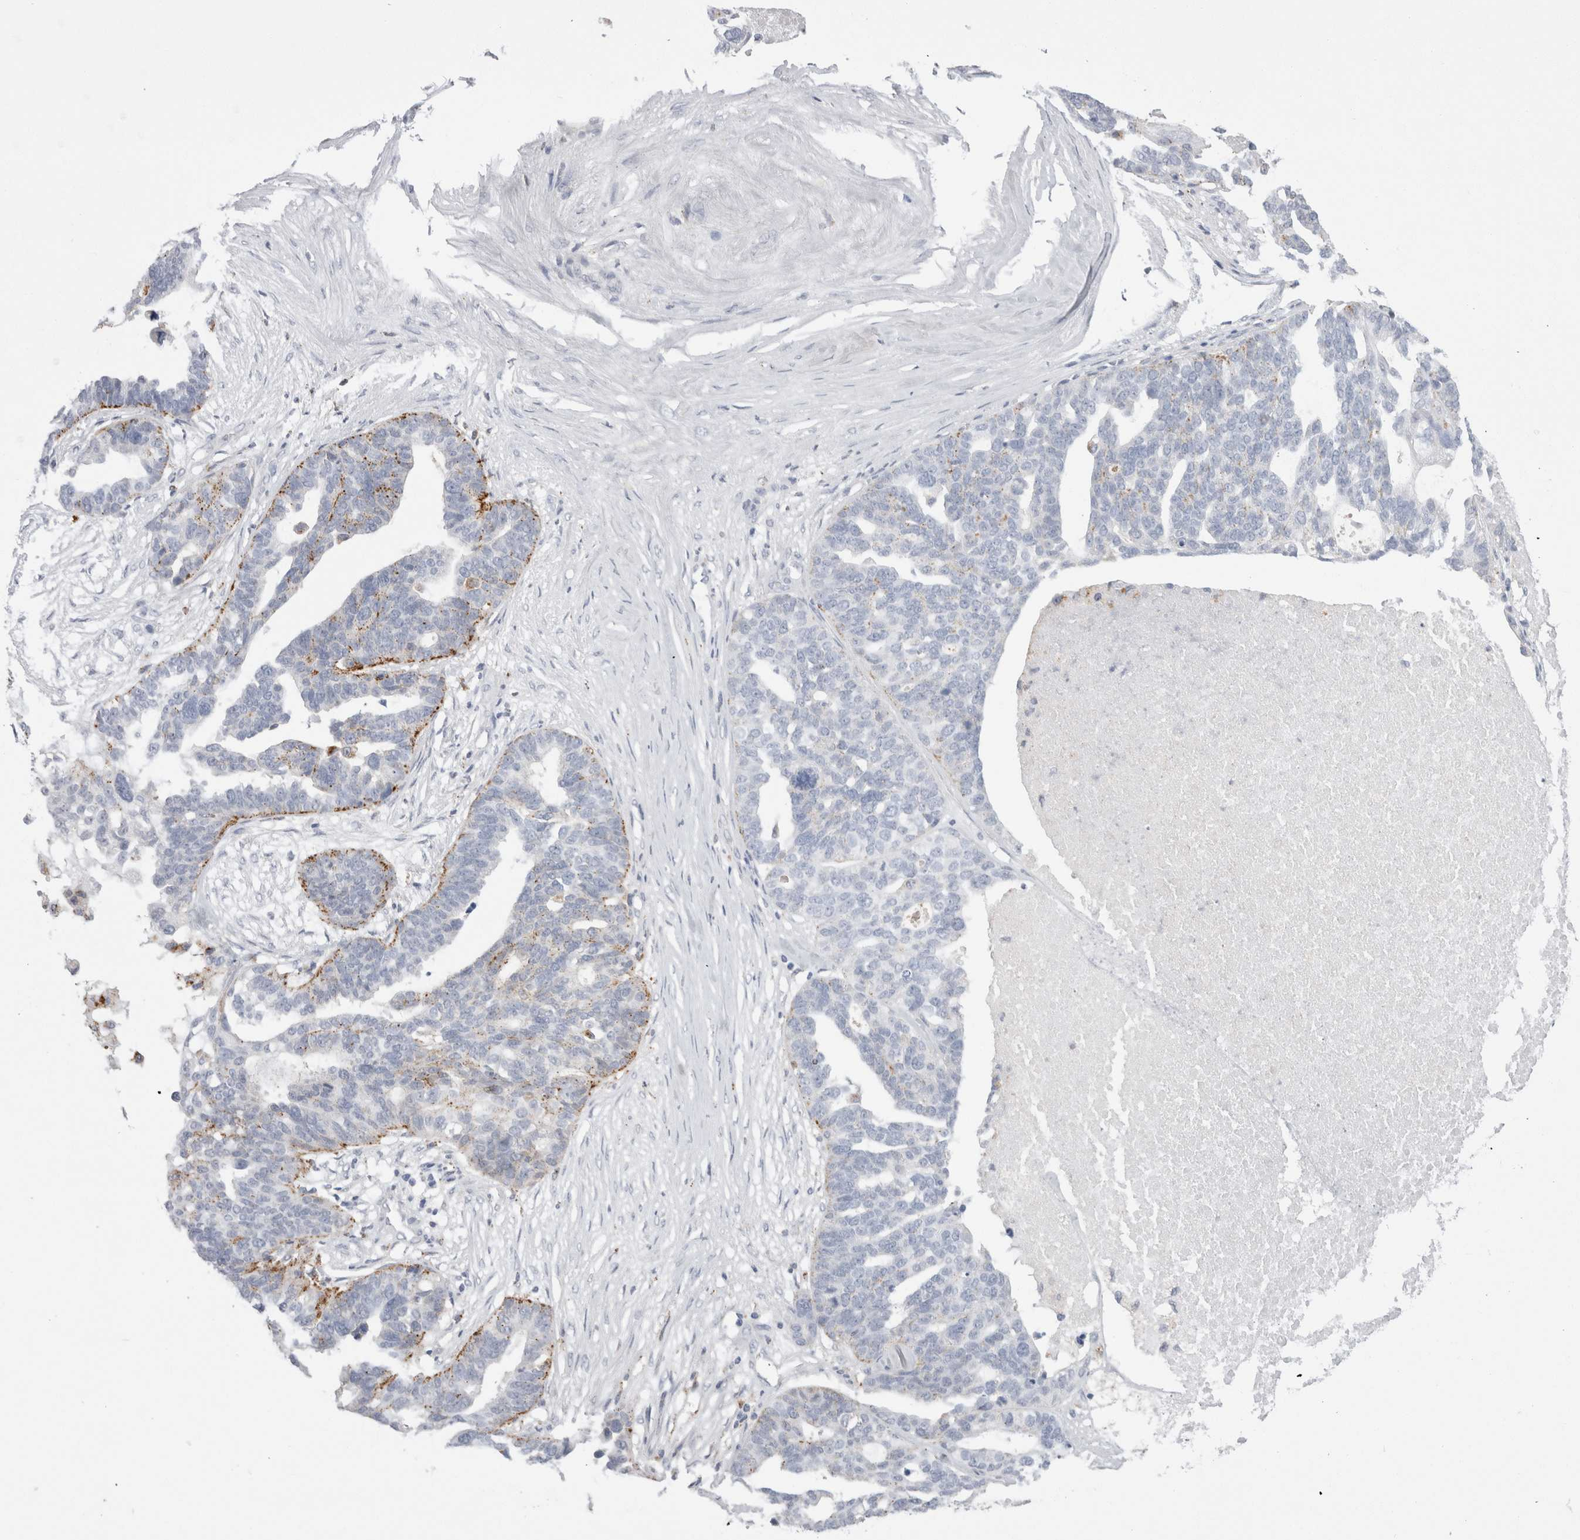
{"staining": {"intensity": "moderate", "quantity": "<25%", "location": "cytoplasmic/membranous"}, "tissue": "ovarian cancer", "cell_type": "Tumor cells", "image_type": "cancer", "snomed": [{"axis": "morphology", "description": "Cystadenocarcinoma, serous, NOS"}, {"axis": "topography", "description": "Ovary"}], "caption": "Immunohistochemistry photomicrograph of ovarian cancer stained for a protein (brown), which demonstrates low levels of moderate cytoplasmic/membranous staining in about <25% of tumor cells.", "gene": "EPDR1", "patient": {"sex": "female", "age": 59}}